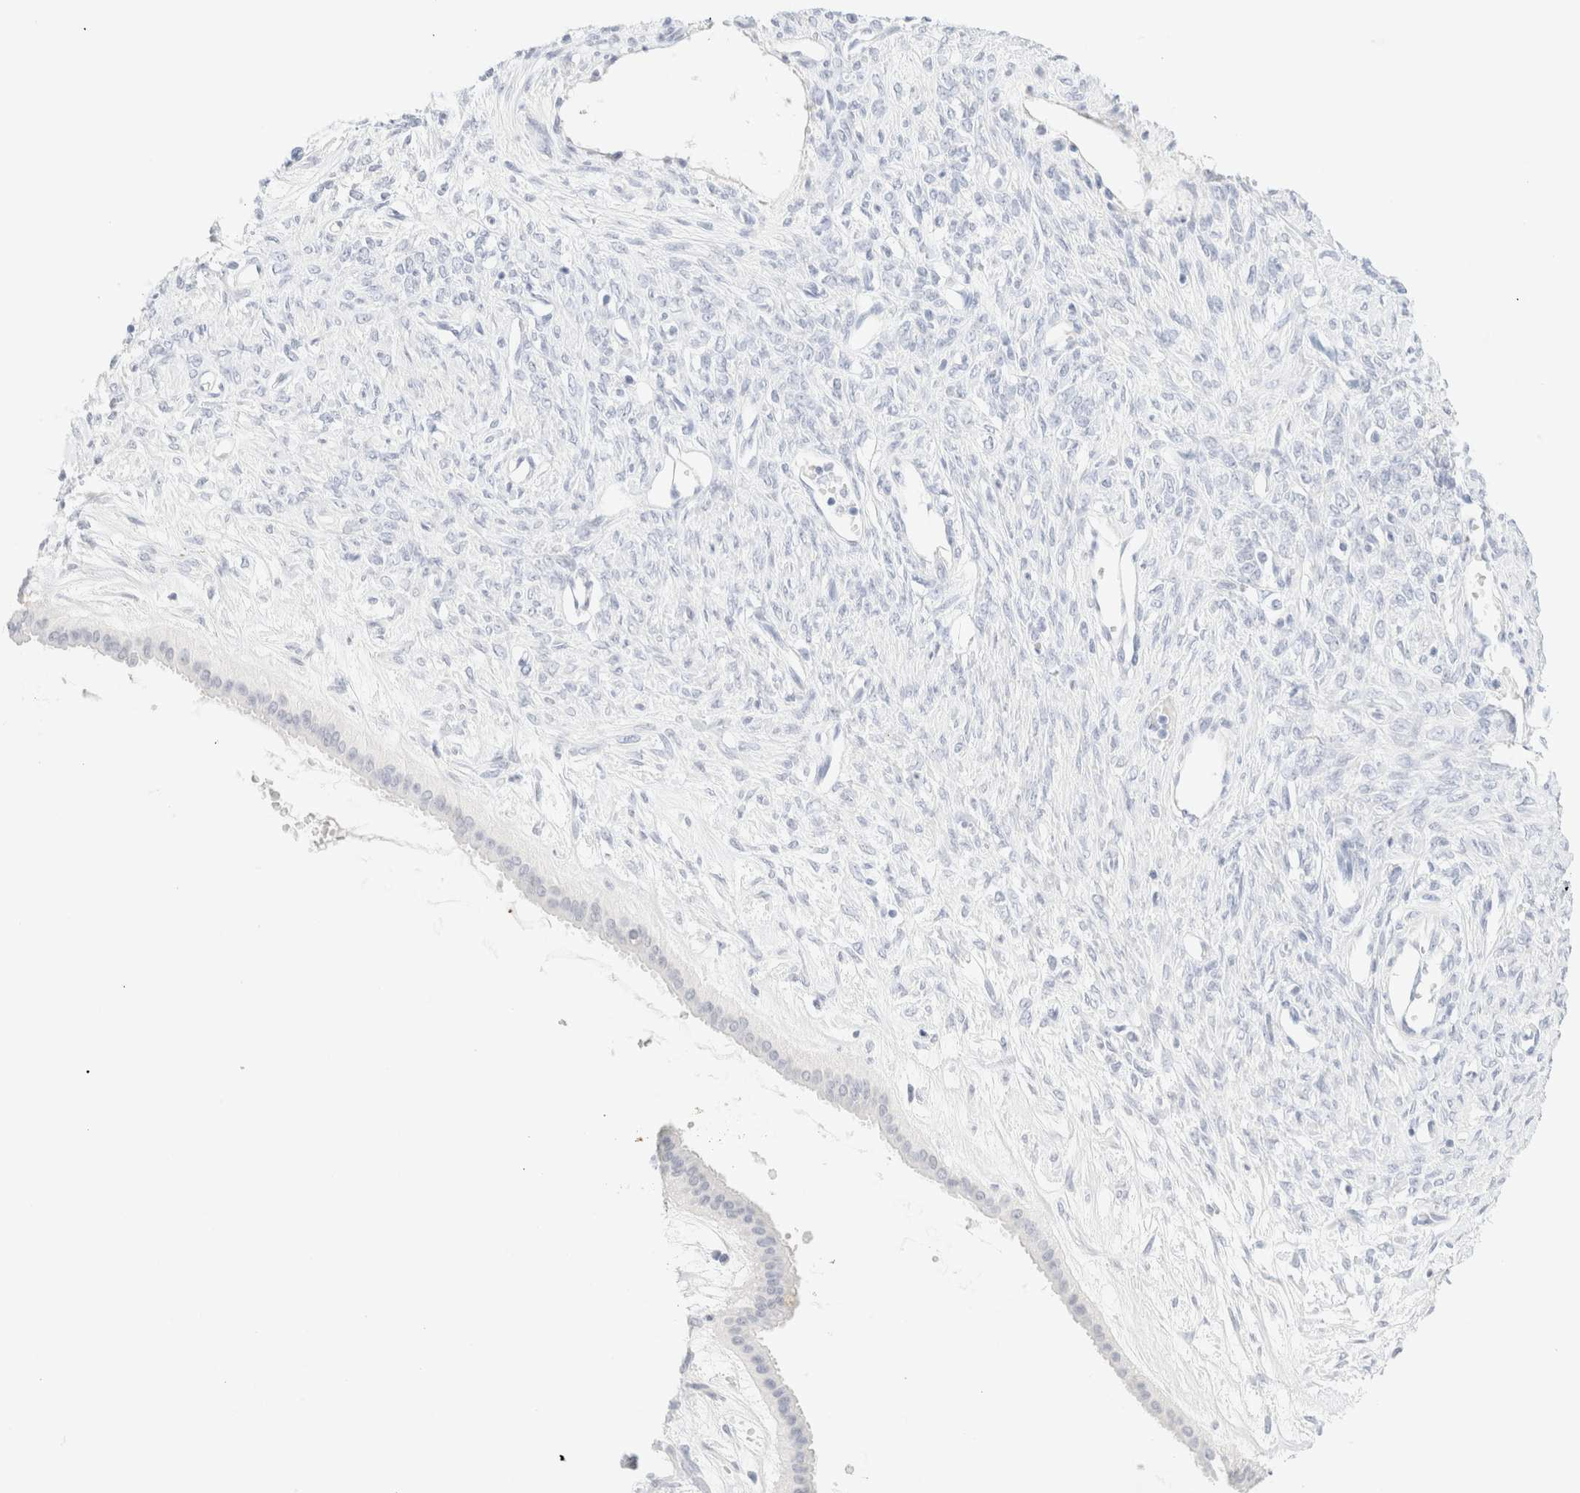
{"staining": {"intensity": "negative", "quantity": "none", "location": "none"}, "tissue": "ovarian cancer", "cell_type": "Tumor cells", "image_type": "cancer", "snomed": [{"axis": "morphology", "description": "Cystadenocarcinoma, mucinous, NOS"}, {"axis": "topography", "description": "Ovary"}], "caption": "This is an immunohistochemistry (IHC) image of human ovarian cancer (mucinous cystadenocarcinoma). There is no expression in tumor cells.", "gene": "KRT15", "patient": {"sex": "female", "age": 73}}